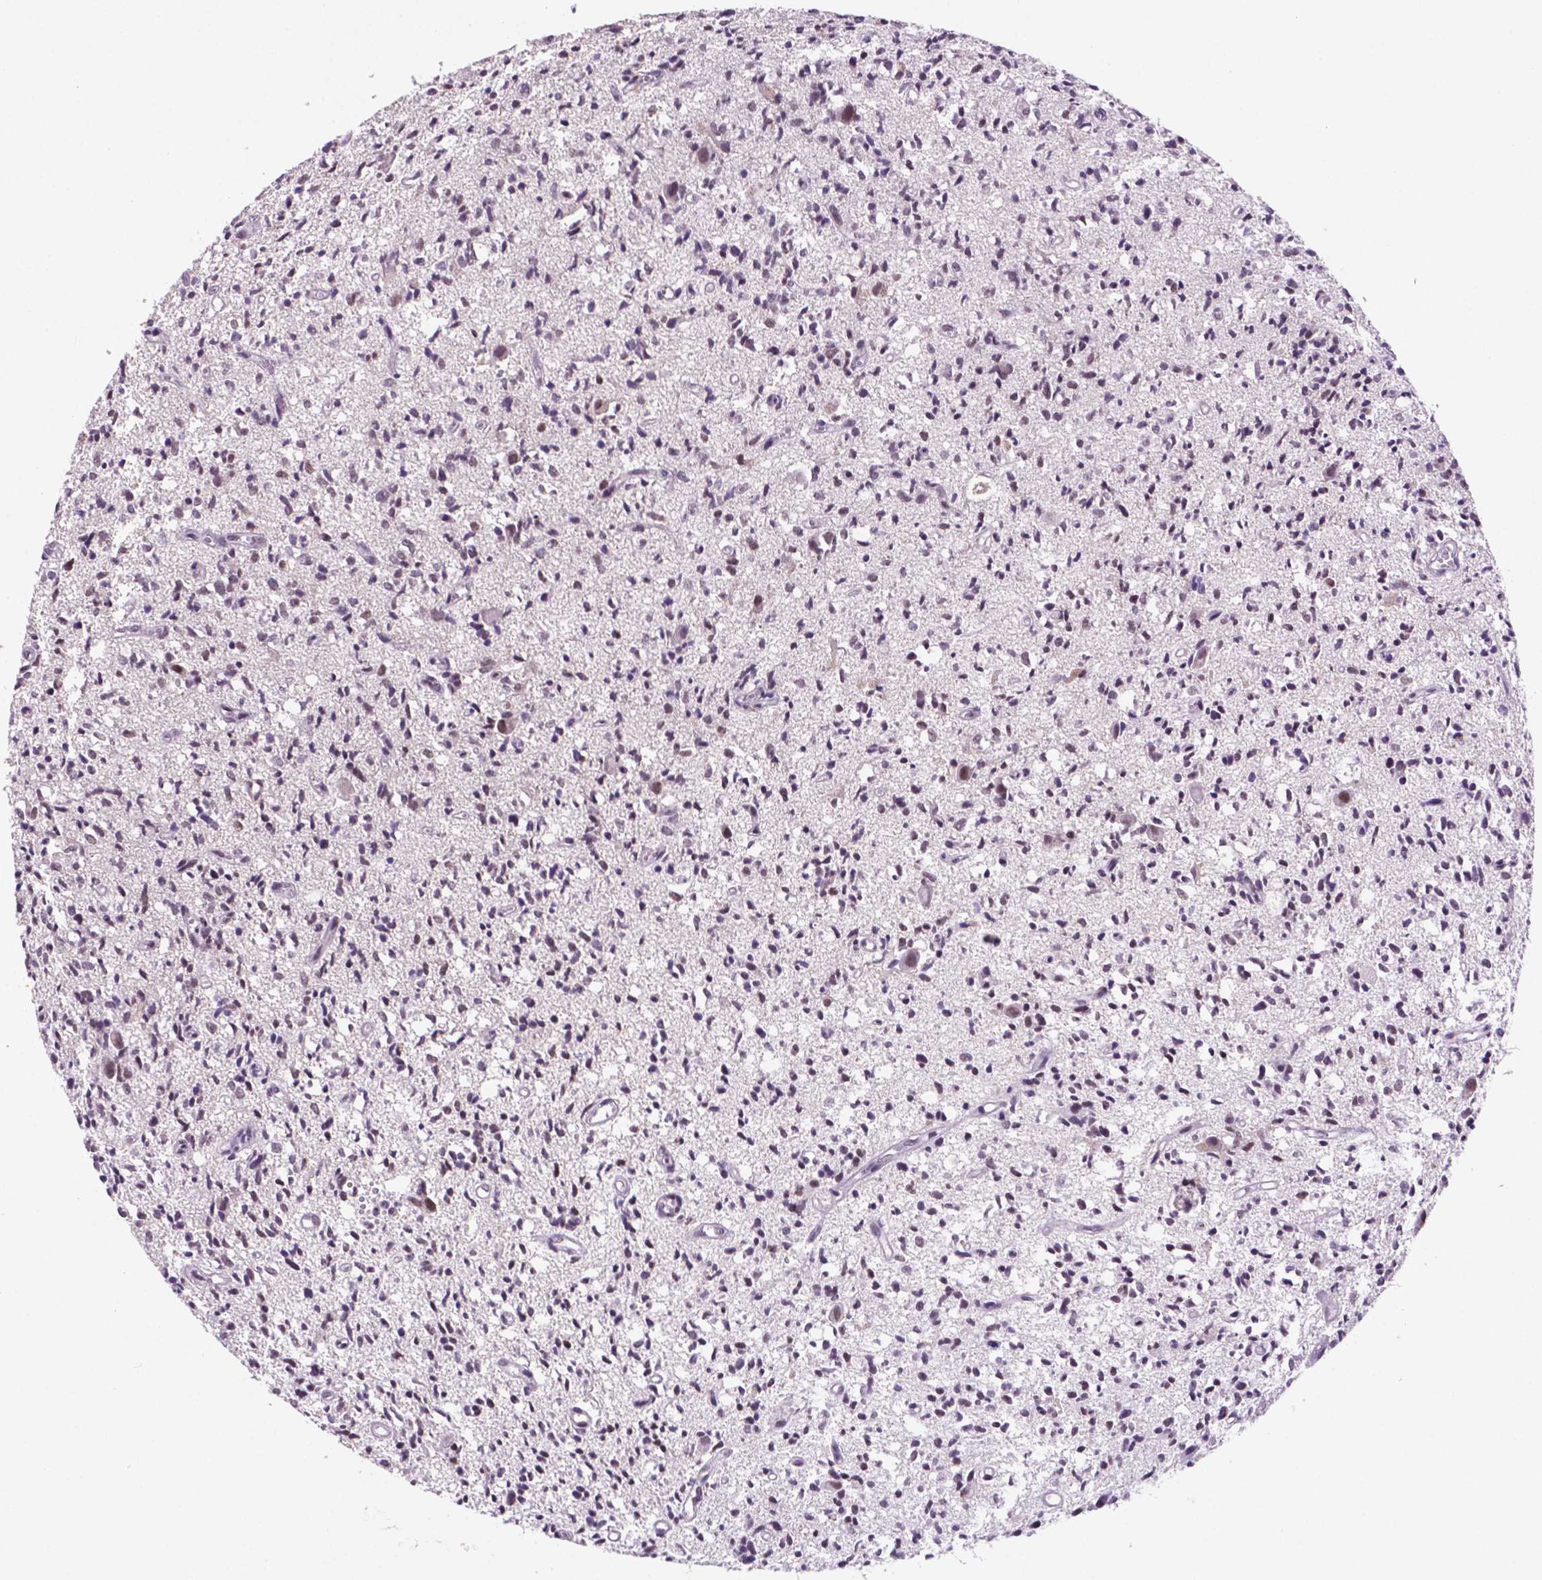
{"staining": {"intensity": "moderate", "quantity": "<25%", "location": "nuclear"}, "tissue": "glioma", "cell_type": "Tumor cells", "image_type": "cancer", "snomed": [{"axis": "morphology", "description": "Glioma, malignant, Low grade"}, {"axis": "topography", "description": "Brain"}], "caption": "DAB (3,3'-diaminobenzidine) immunohistochemical staining of malignant glioma (low-grade) shows moderate nuclear protein positivity in approximately <25% of tumor cells. The staining is performed using DAB (3,3'-diaminobenzidine) brown chromogen to label protein expression. The nuclei are counter-stained blue using hematoxylin.", "gene": "NCOR1", "patient": {"sex": "male", "age": 64}}